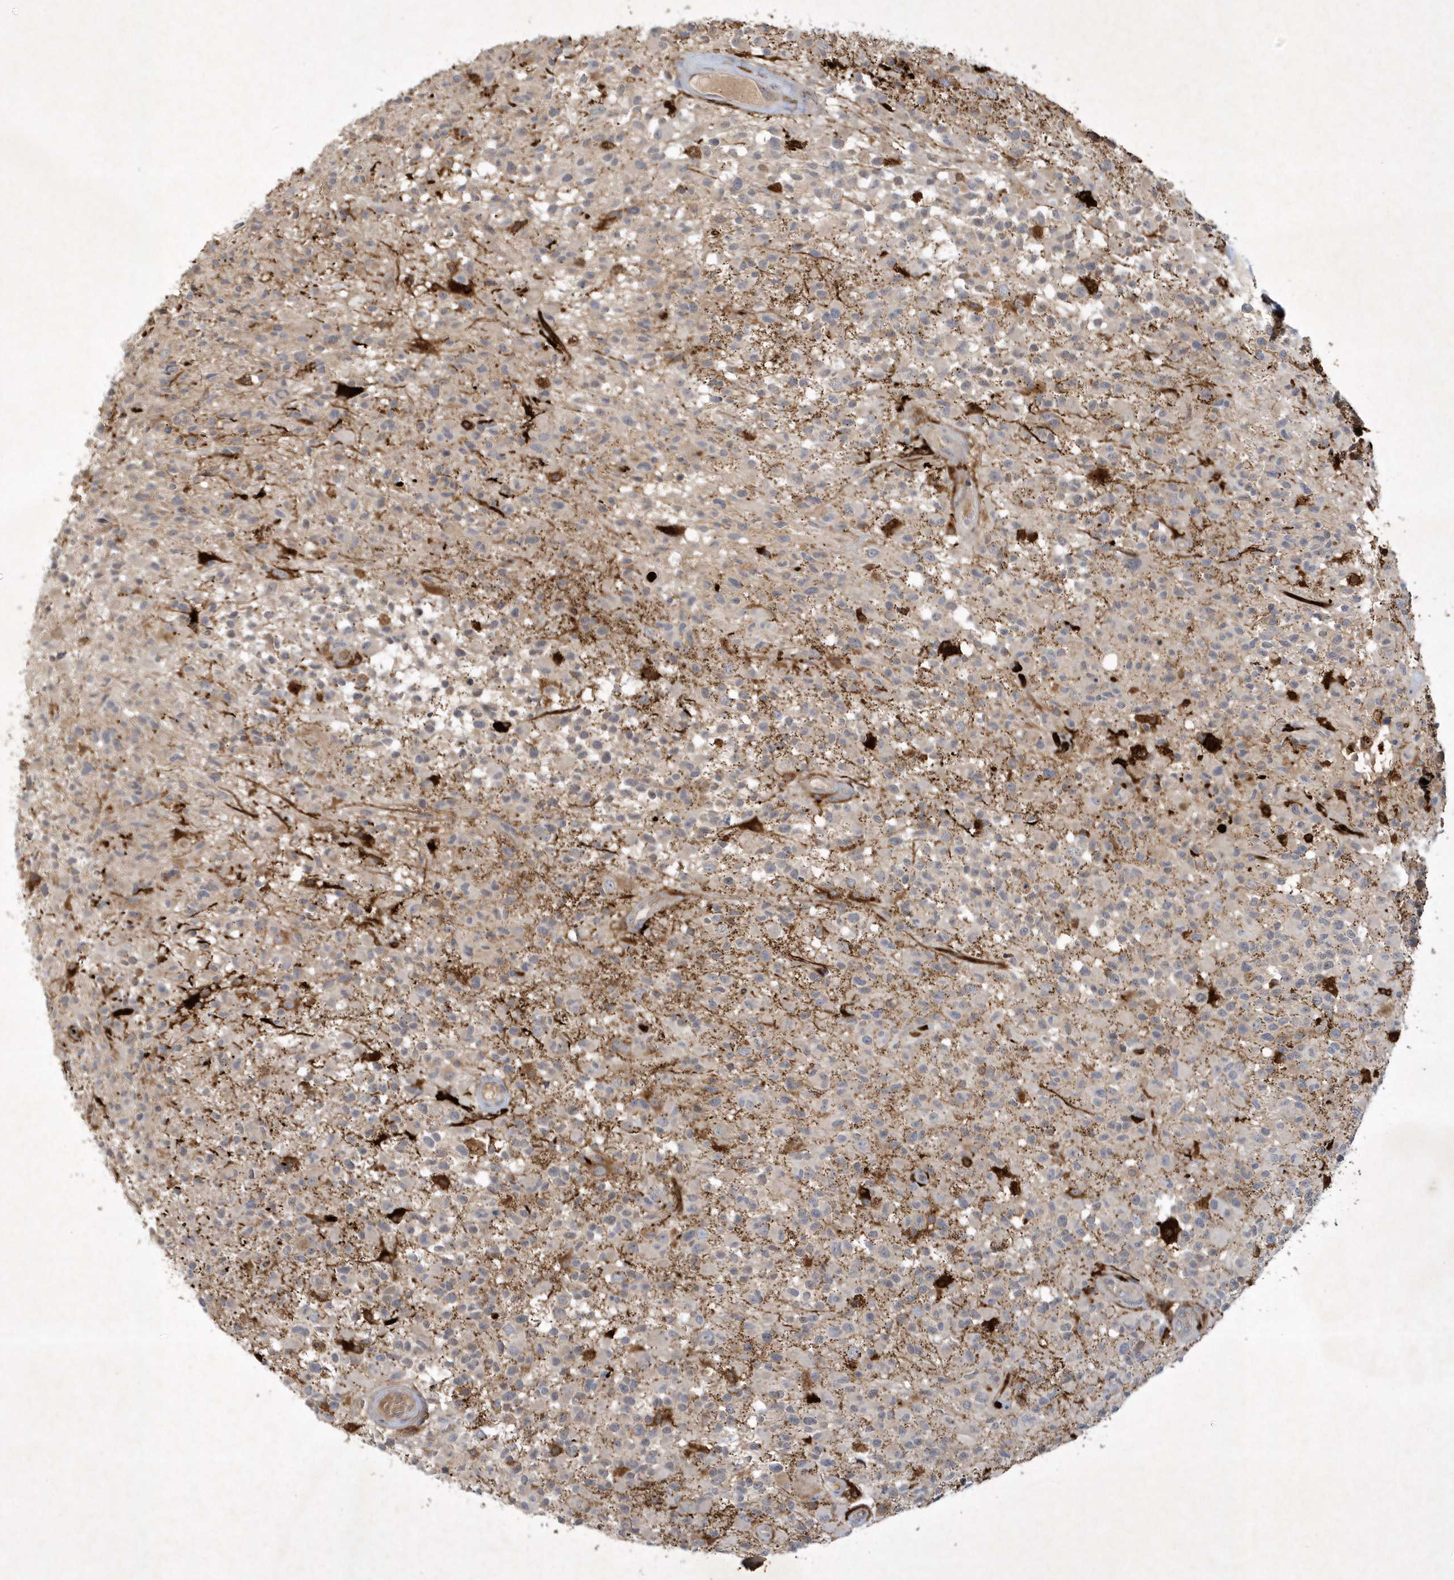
{"staining": {"intensity": "negative", "quantity": "none", "location": "none"}, "tissue": "glioma", "cell_type": "Tumor cells", "image_type": "cancer", "snomed": [{"axis": "morphology", "description": "Glioma, malignant, High grade"}, {"axis": "morphology", "description": "Glioblastoma, NOS"}, {"axis": "topography", "description": "Brain"}], "caption": "This is an immunohistochemistry (IHC) histopathology image of malignant high-grade glioma. There is no positivity in tumor cells.", "gene": "THG1L", "patient": {"sex": "male", "age": 60}}